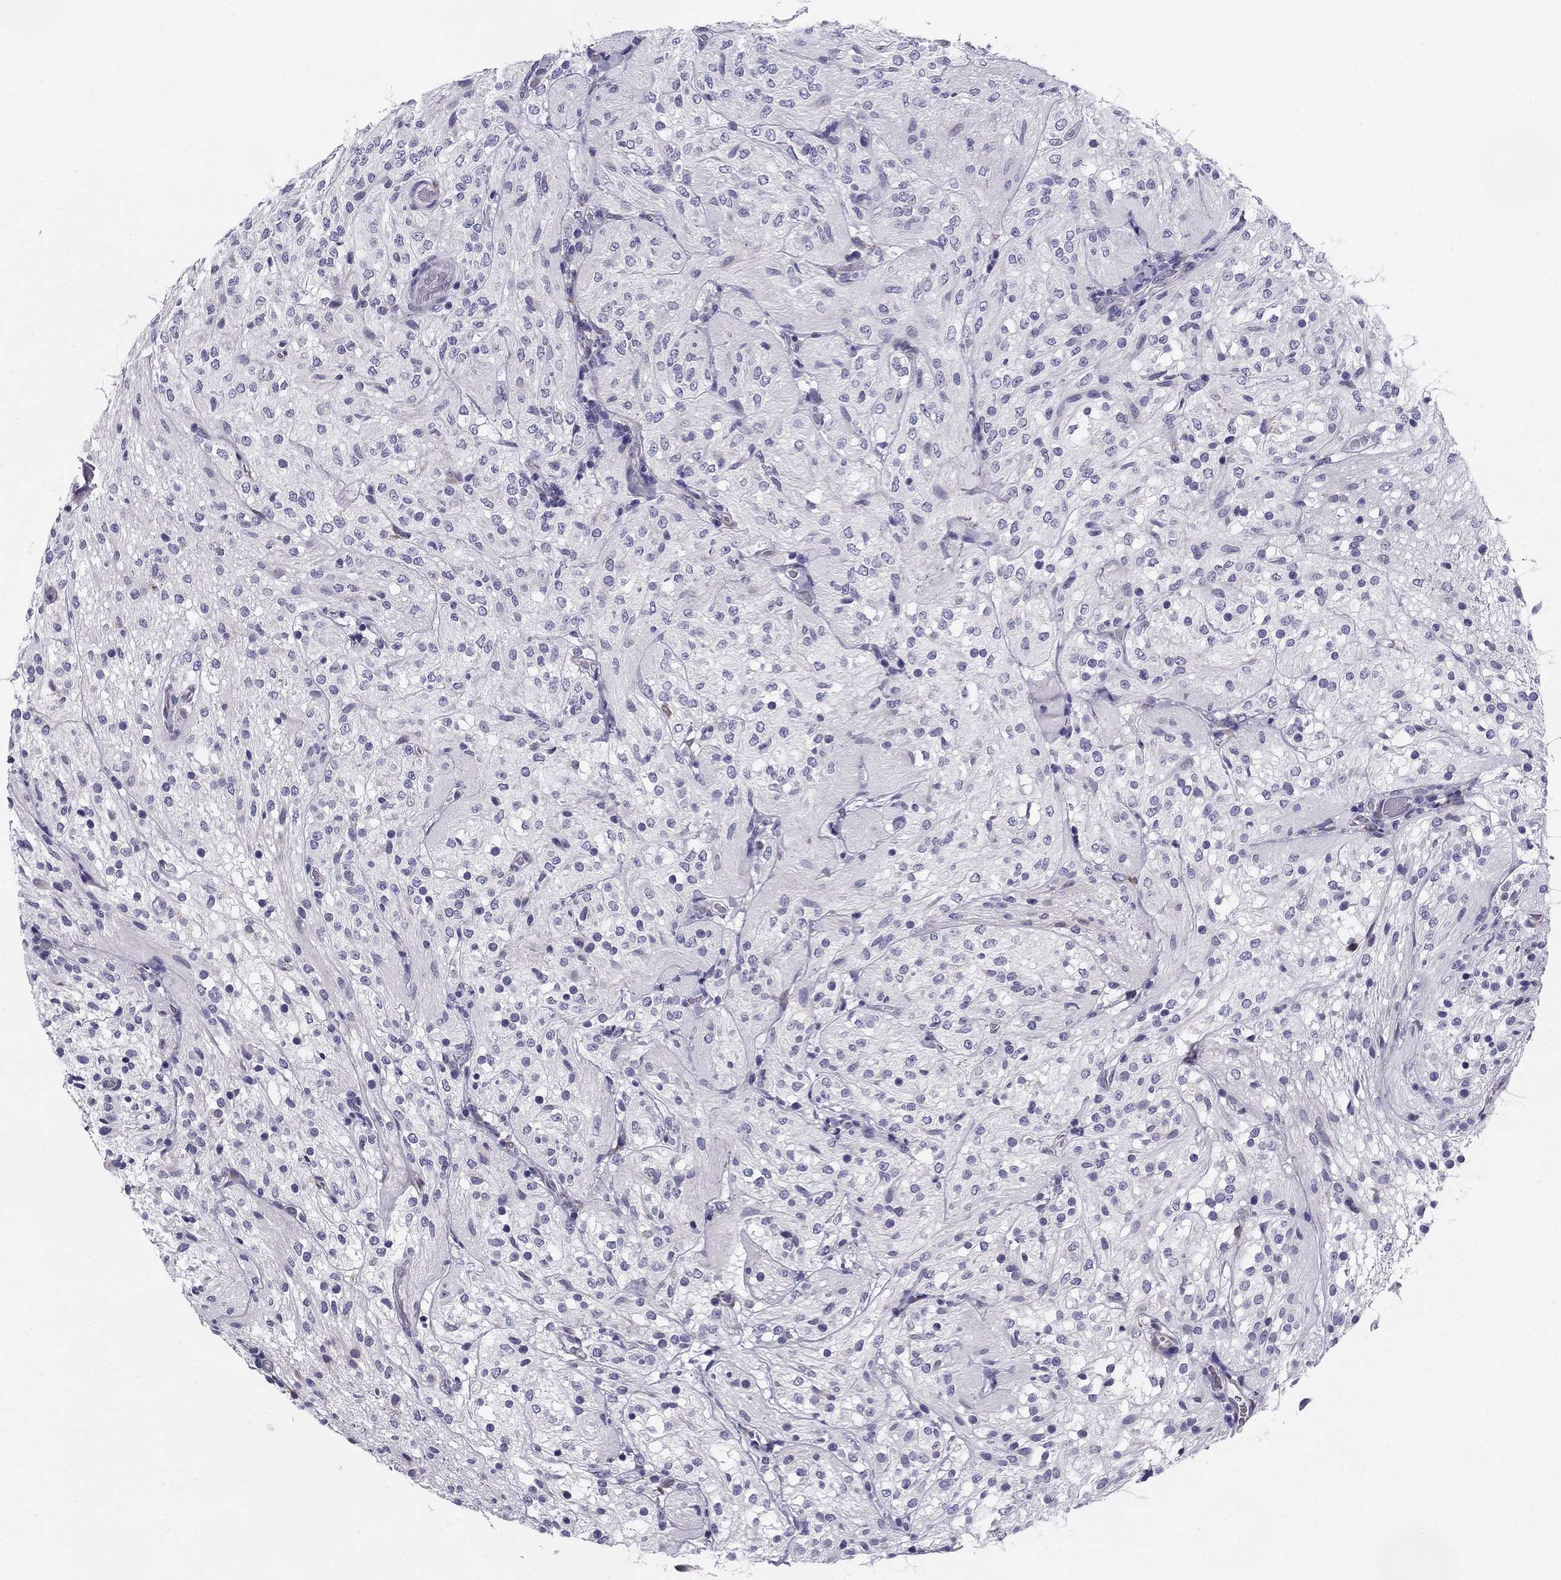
{"staining": {"intensity": "negative", "quantity": "none", "location": "none"}, "tissue": "glioma", "cell_type": "Tumor cells", "image_type": "cancer", "snomed": [{"axis": "morphology", "description": "Glioma, malignant, Low grade"}, {"axis": "topography", "description": "Brain"}], "caption": "The IHC image has no significant staining in tumor cells of glioma tissue.", "gene": "TMED3", "patient": {"sex": "male", "age": 3}}